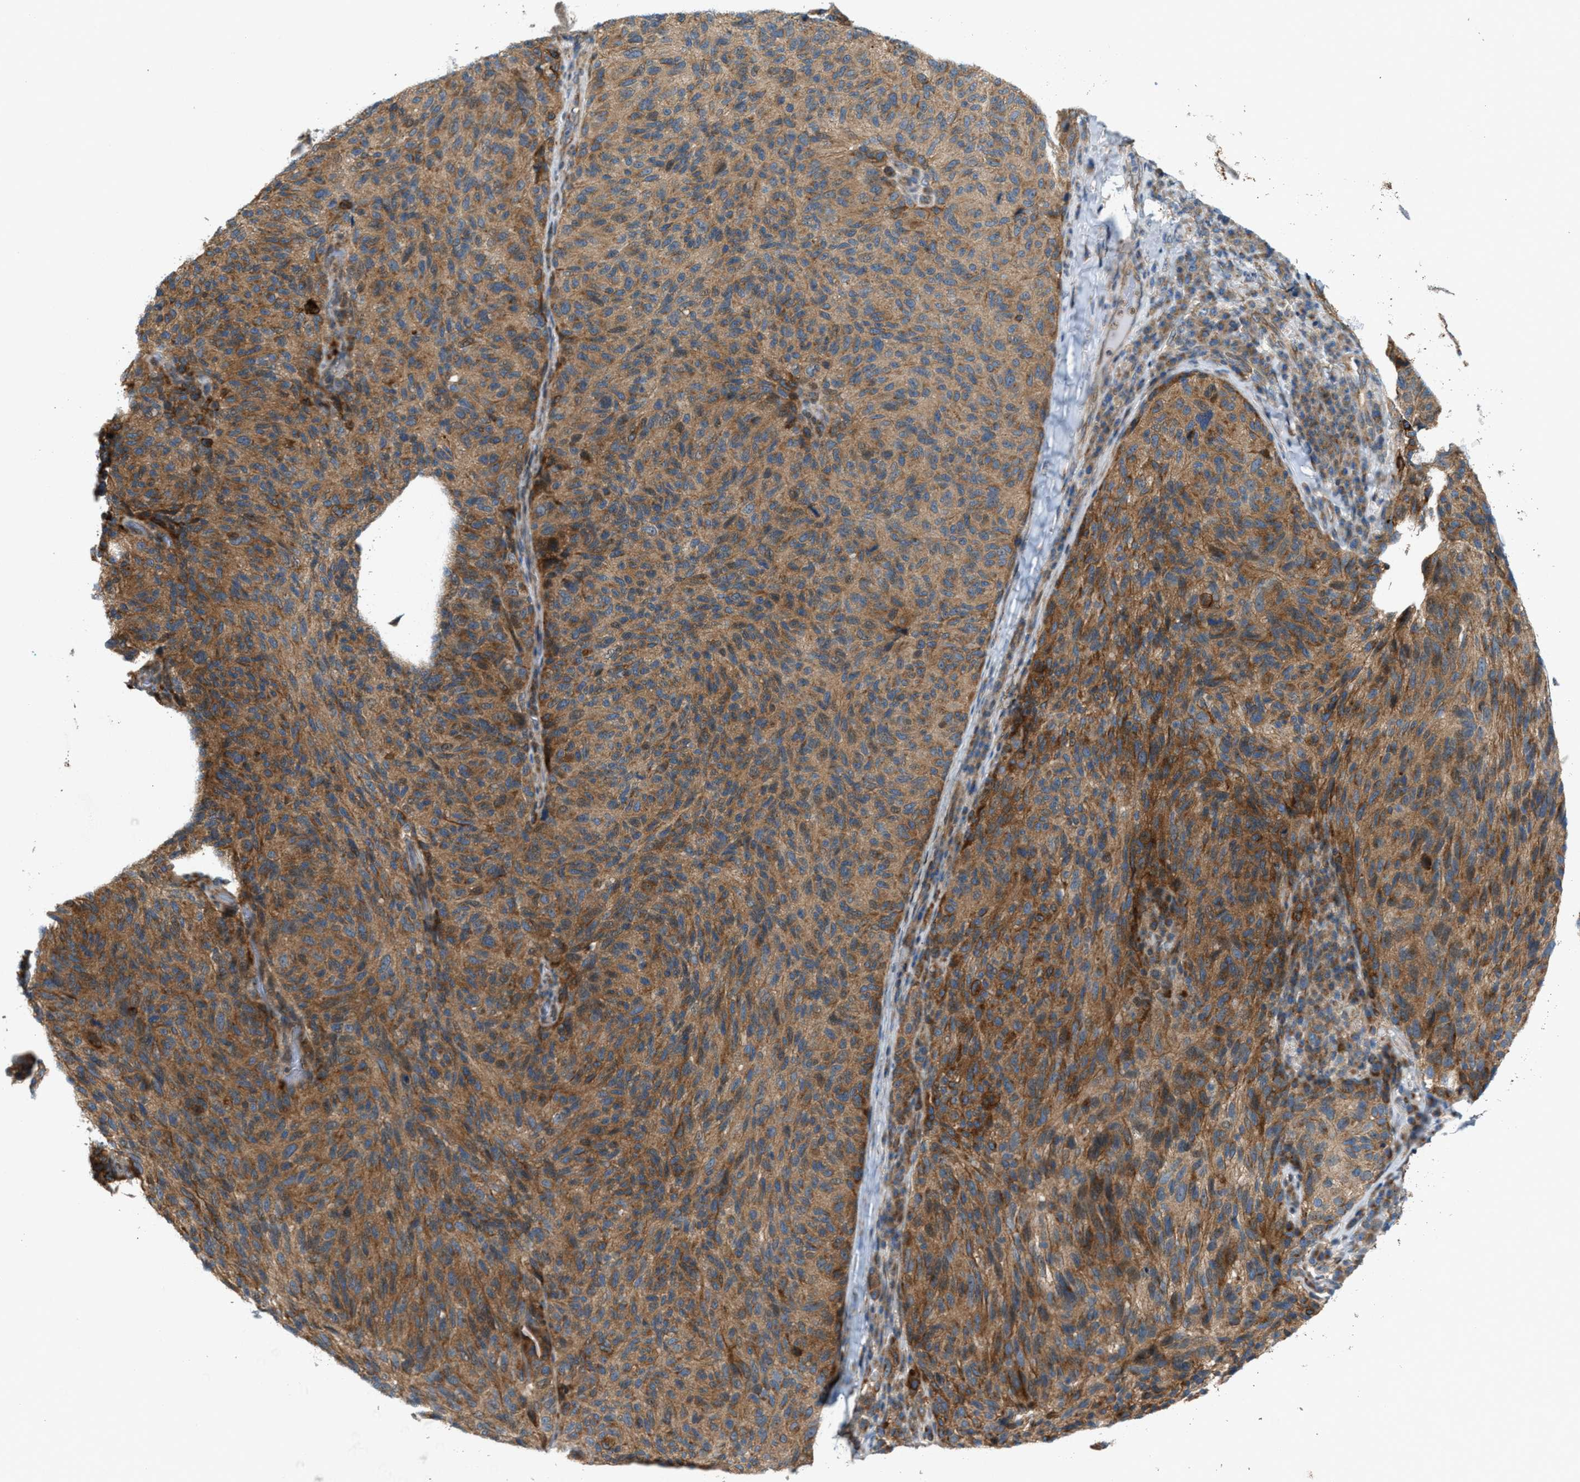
{"staining": {"intensity": "moderate", "quantity": ">75%", "location": "cytoplasmic/membranous"}, "tissue": "melanoma", "cell_type": "Tumor cells", "image_type": "cancer", "snomed": [{"axis": "morphology", "description": "Malignant melanoma, NOS"}, {"axis": "topography", "description": "Skin"}], "caption": "IHC of human malignant melanoma shows medium levels of moderate cytoplasmic/membranous expression in about >75% of tumor cells.", "gene": "CYB5D1", "patient": {"sex": "female", "age": 73}}